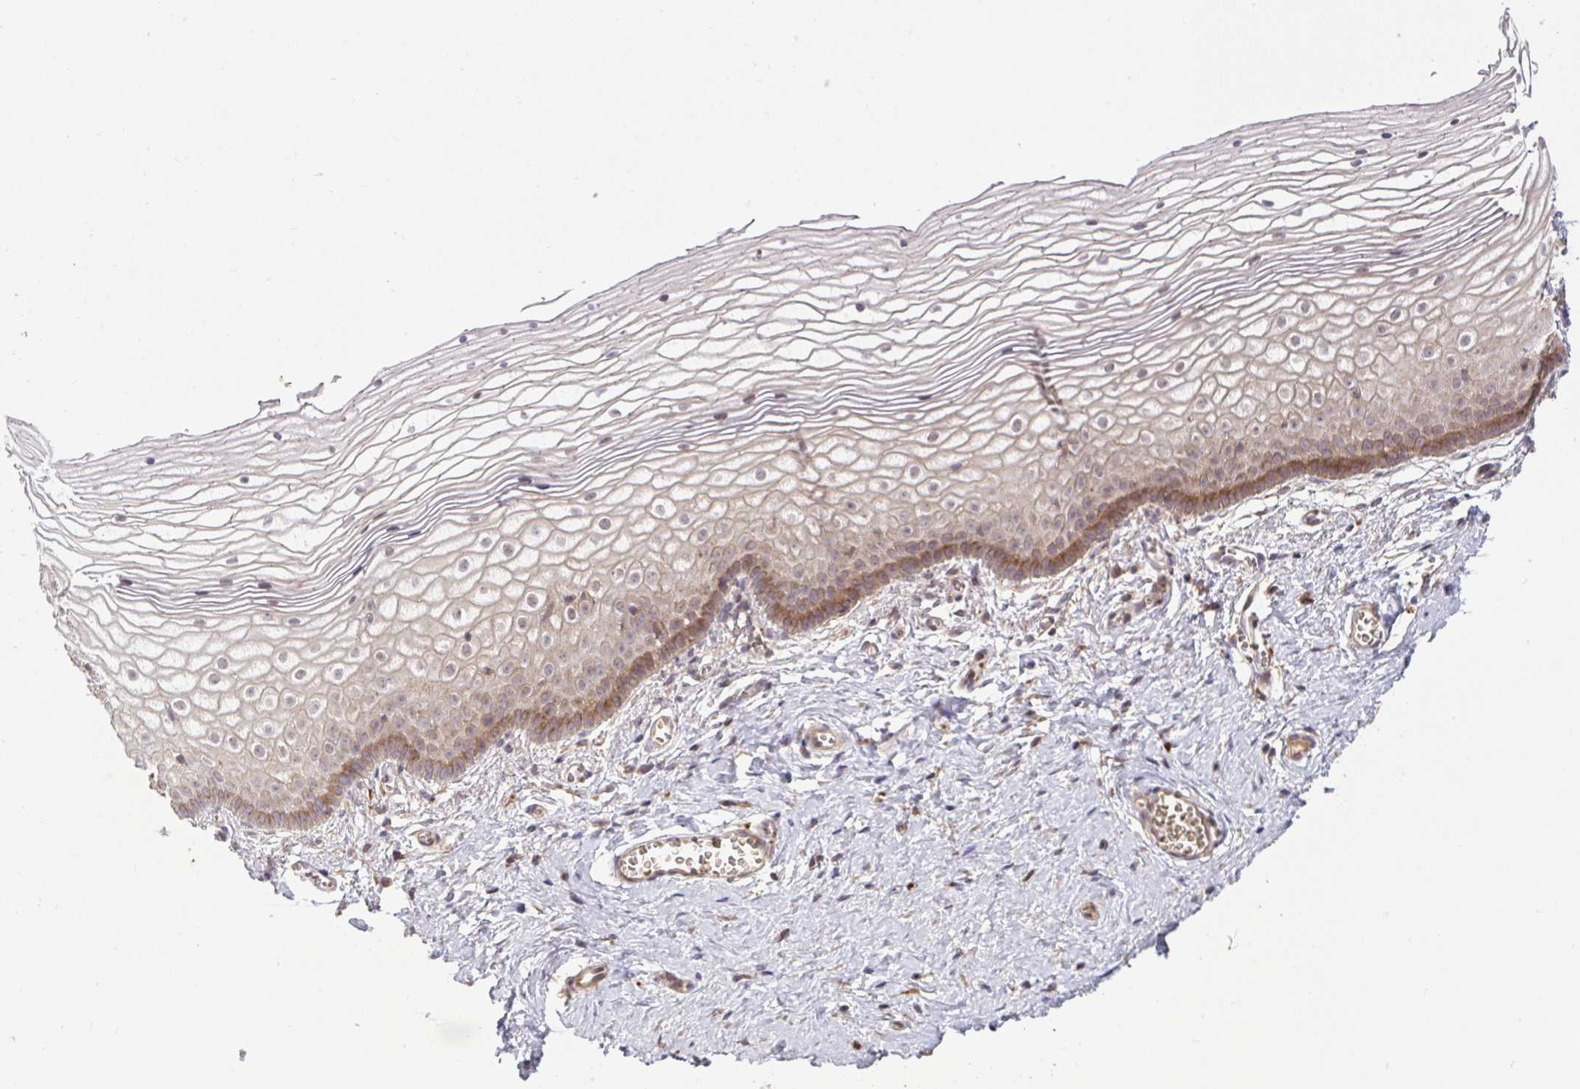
{"staining": {"intensity": "moderate", "quantity": "25%-75%", "location": "cytoplasmic/membranous,nuclear"}, "tissue": "vagina", "cell_type": "Squamous epithelial cells", "image_type": "normal", "snomed": [{"axis": "morphology", "description": "Normal tissue, NOS"}, {"axis": "topography", "description": "Vagina"}], "caption": "Immunohistochemistry of benign human vagina displays medium levels of moderate cytoplasmic/membranous,nuclear staining in about 25%-75% of squamous epithelial cells.", "gene": "SLC9A6", "patient": {"sex": "female", "age": 56}}